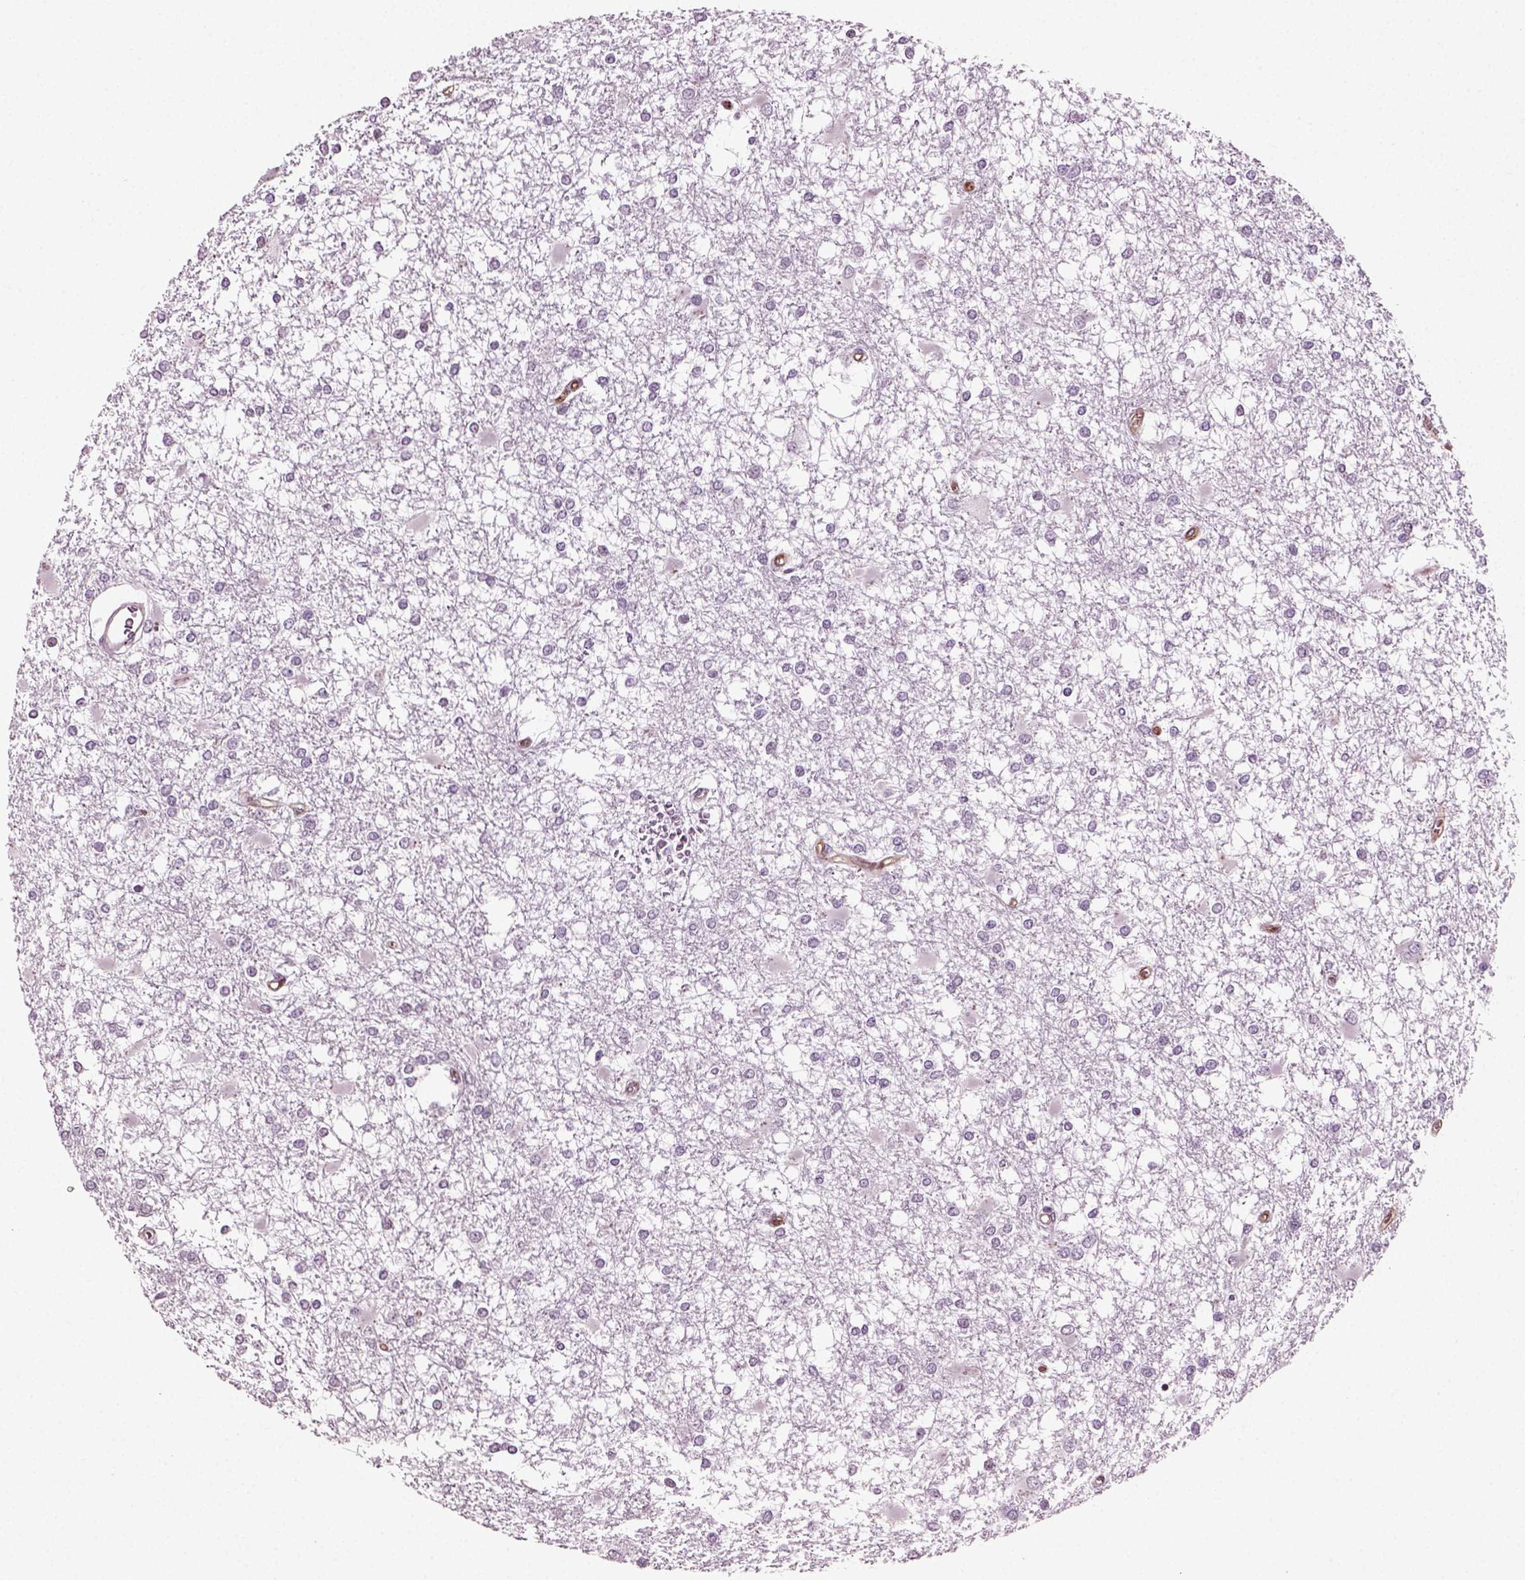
{"staining": {"intensity": "negative", "quantity": "none", "location": "none"}, "tissue": "glioma", "cell_type": "Tumor cells", "image_type": "cancer", "snomed": [{"axis": "morphology", "description": "Glioma, malignant, High grade"}, {"axis": "topography", "description": "Cerebral cortex"}], "caption": "Immunohistochemical staining of human malignant glioma (high-grade) reveals no significant staining in tumor cells.", "gene": "HEYL", "patient": {"sex": "male", "age": 79}}